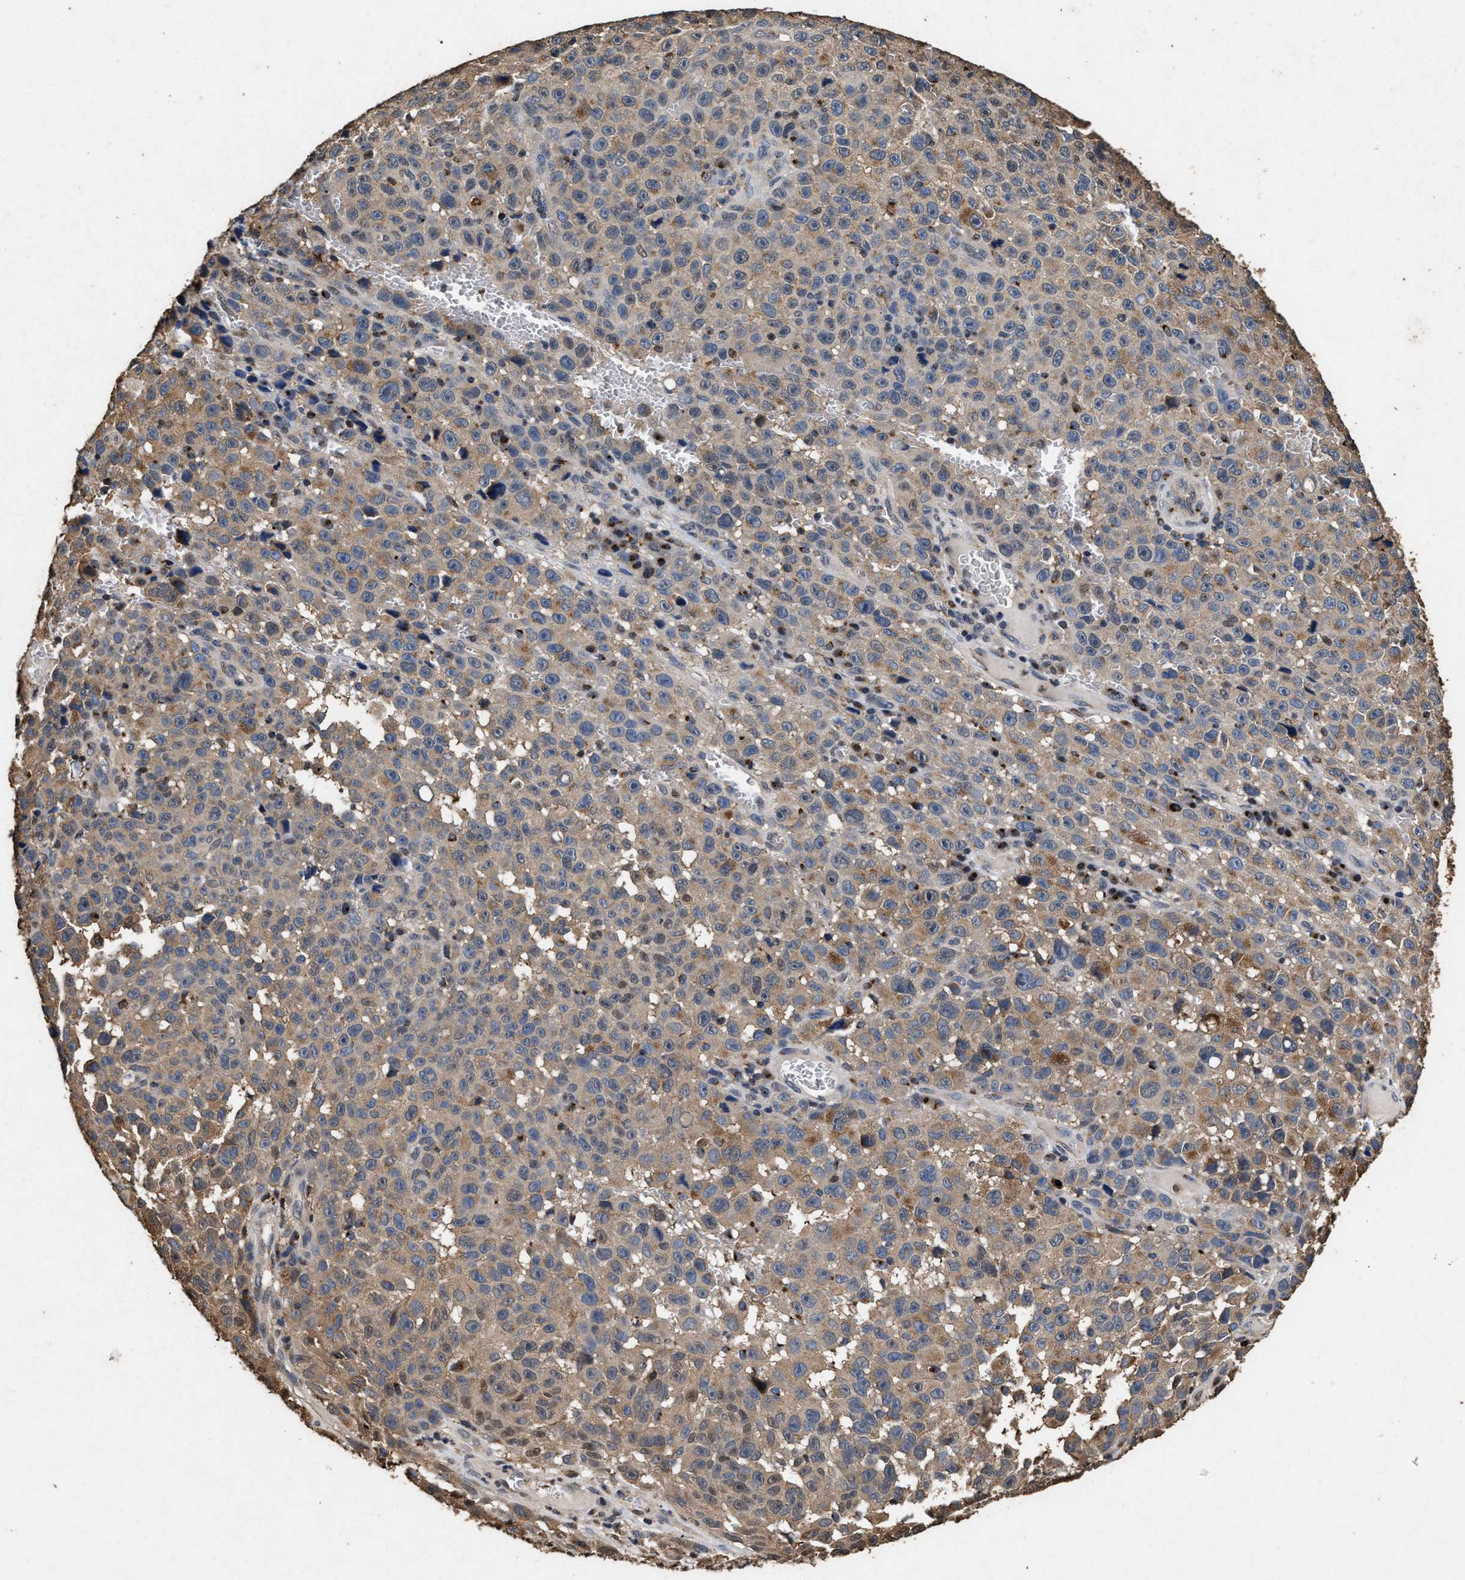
{"staining": {"intensity": "moderate", "quantity": ">75%", "location": "cytoplasmic/membranous,nuclear"}, "tissue": "melanoma", "cell_type": "Tumor cells", "image_type": "cancer", "snomed": [{"axis": "morphology", "description": "Malignant melanoma, NOS"}, {"axis": "topography", "description": "Skin"}], "caption": "The image exhibits a brown stain indicating the presence of a protein in the cytoplasmic/membranous and nuclear of tumor cells in malignant melanoma.", "gene": "TPST2", "patient": {"sex": "female", "age": 82}}